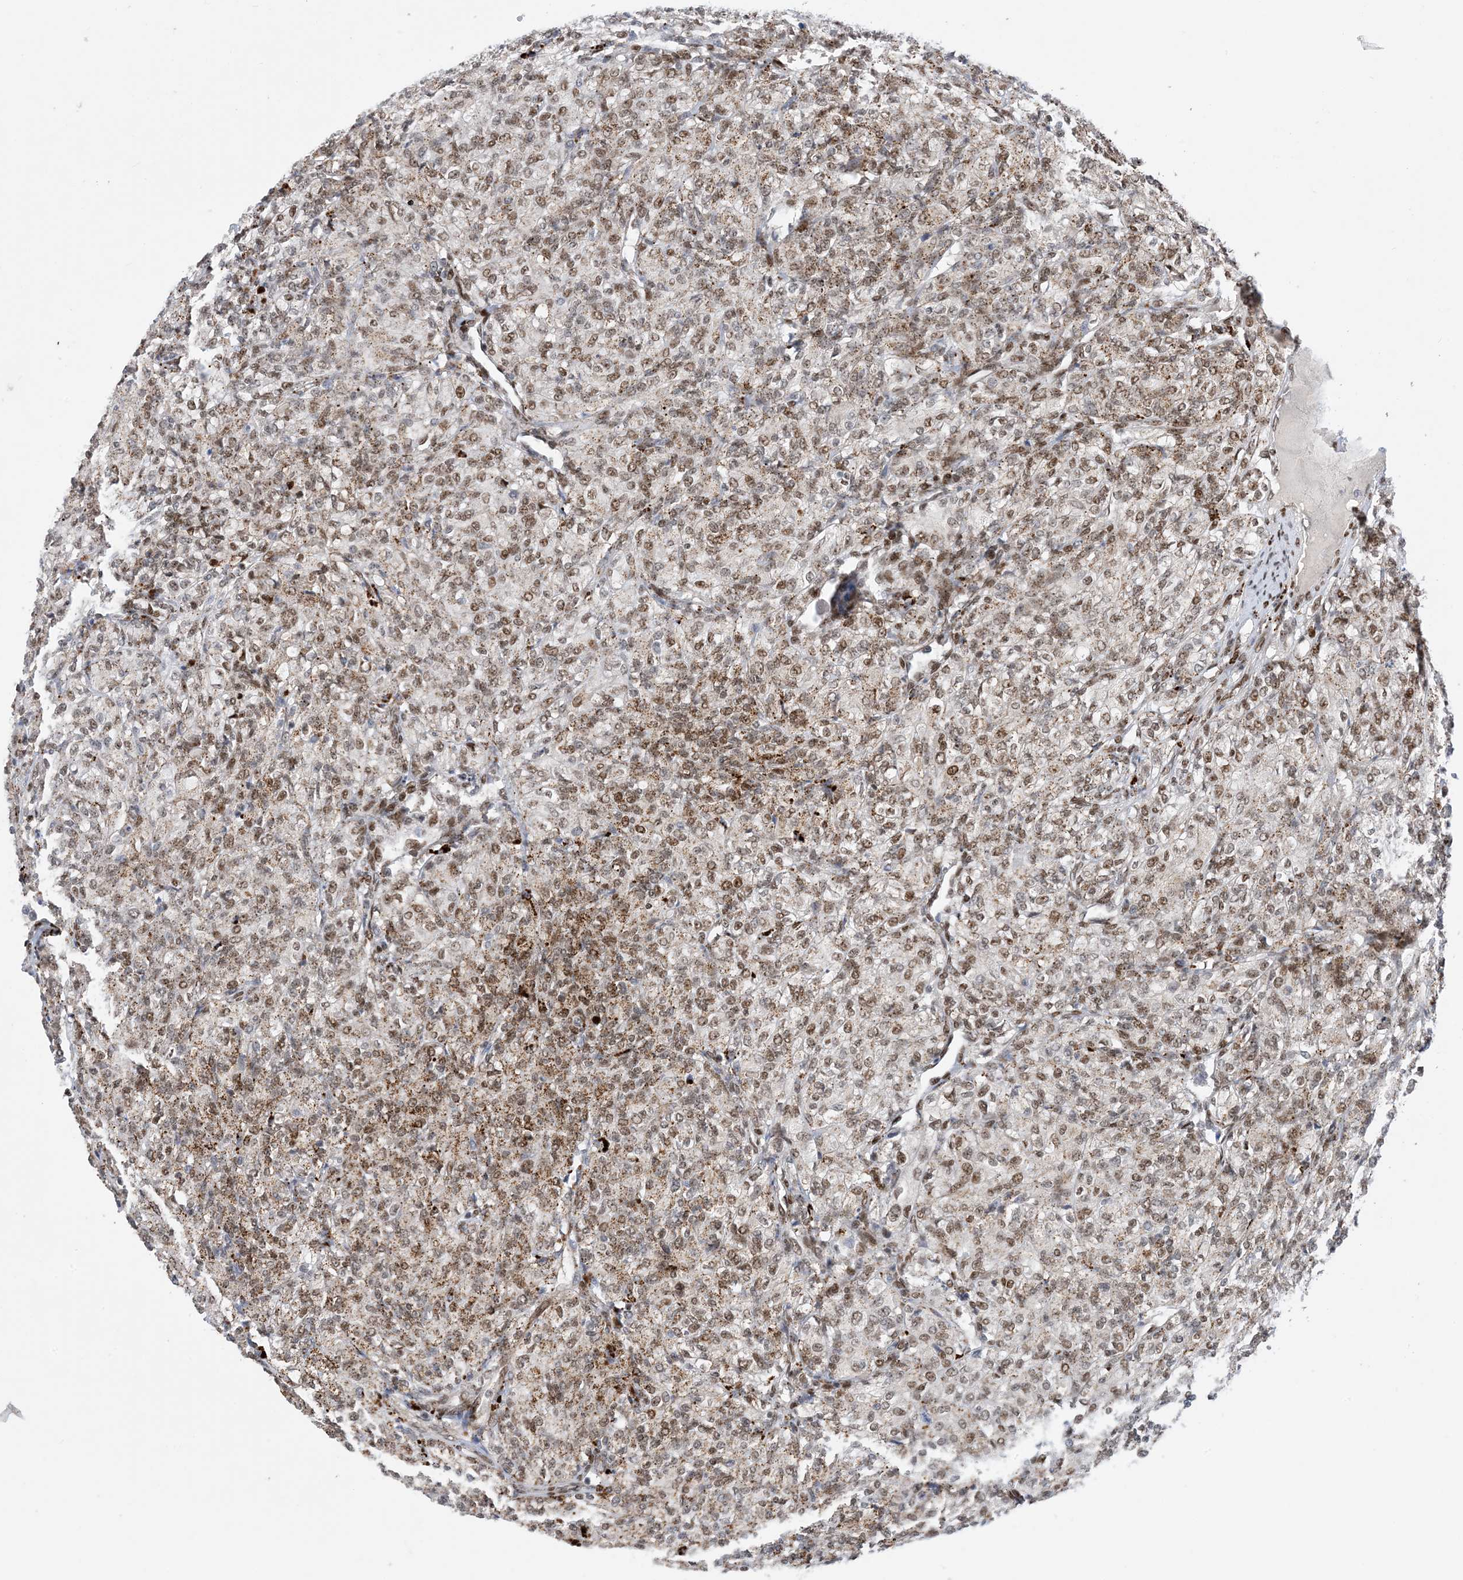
{"staining": {"intensity": "moderate", "quantity": ">75%", "location": "cytoplasmic/membranous,nuclear"}, "tissue": "renal cancer", "cell_type": "Tumor cells", "image_type": "cancer", "snomed": [{"axis": "morphology", "description": "Adenocarcinoma, NOS"}, {"axis": "topography", "description": "Kidney"}], "caption": "IHC image of adenocarcinoma (renal) stained for a protein (brown), which displays medium levels of moderate cytoplasmic/membranous and nuclear staining in approximately >75% of tumor cells.", "gene": "TSPYL1", "patient": {"sex": "male", "age": 77}}